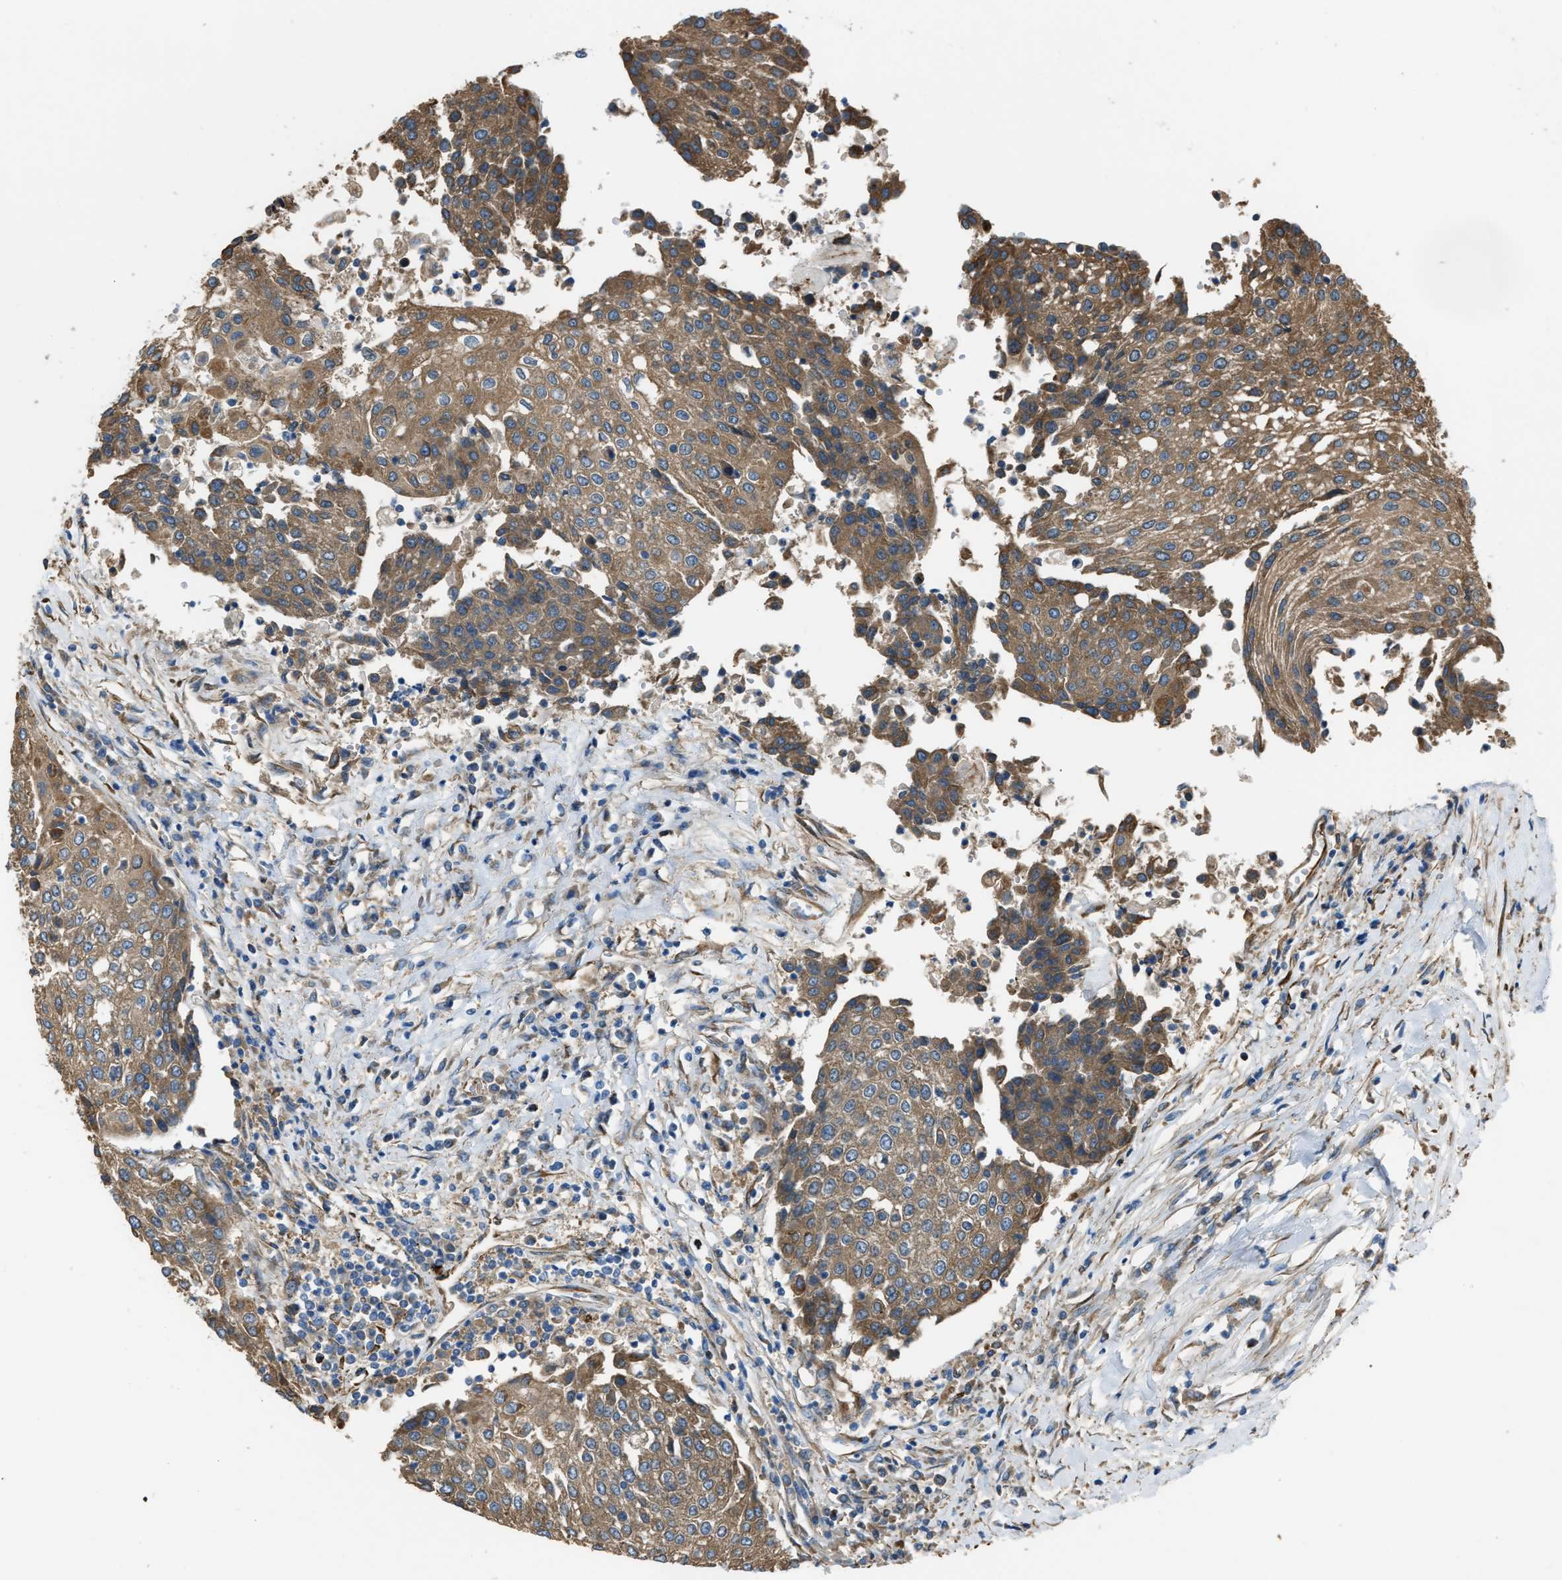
{"staining": {"intensity": "moderate", "quantity": ">75%", "location": "cytoplasmic/membranous"}, "tissue": "urothelial cancer", "cell_type": "Tumor cells", "image_type": "cancer", "snomed": [{"axis": "morphology", "description": "Urothelial carcinoma, High grade"}, {"axis": "topography", "description": "Urinary bladder"}], "caption": "Immunohistochemistry micrograph of neoplastic tissue: human urothelial cancer stained using immunohistochemistry (IHC) demonstrates medium levels of moderate protein expression localized specifically in the cytoplasmic/membranous of tumor cells, appearing as a cytoplasmic/membranous brown color.", "gene": "TRPC1", "patient": {"sex": "female", "age": 85}}